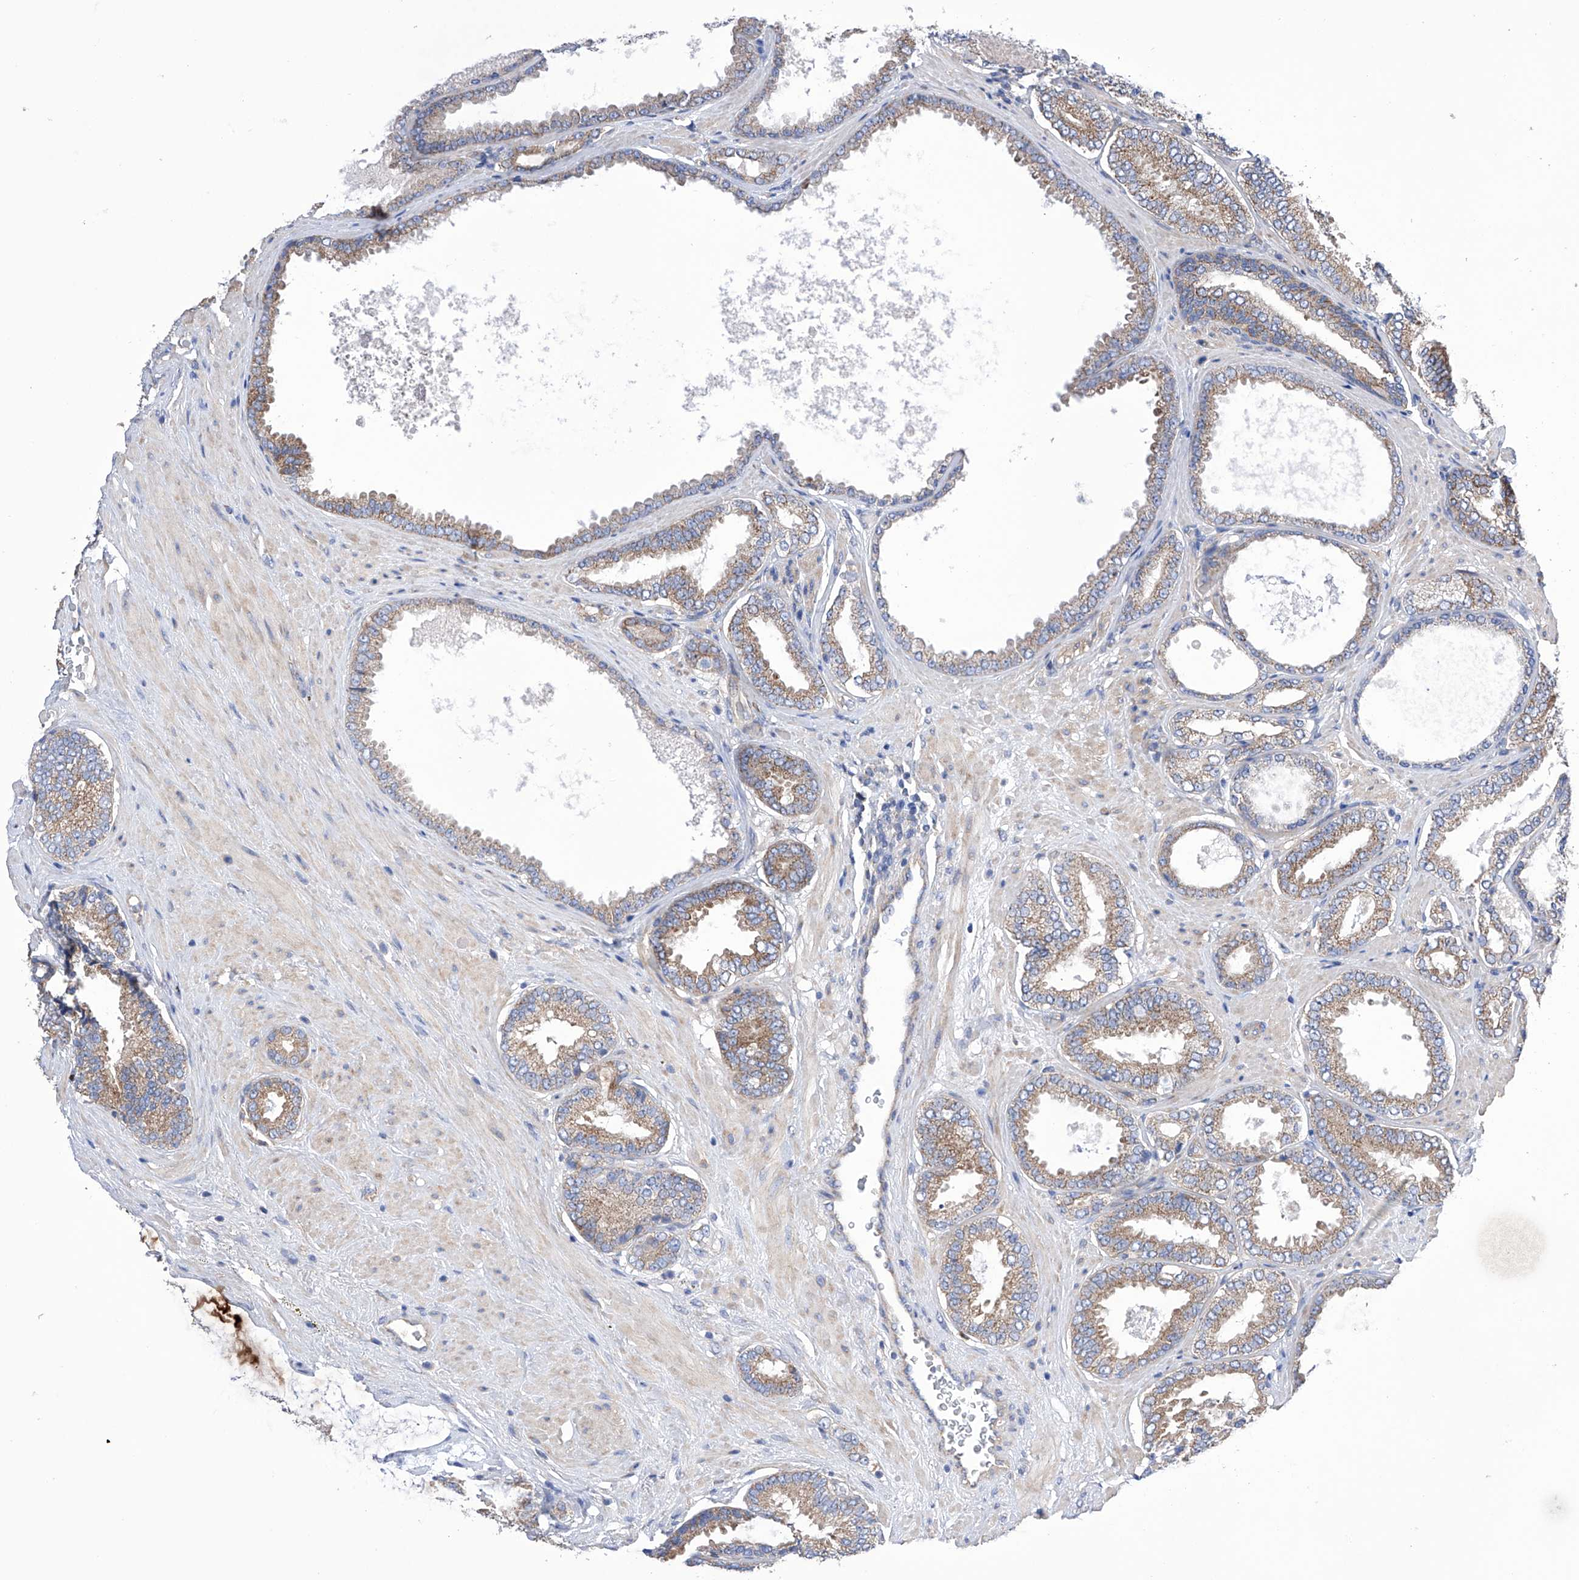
{"staining": {"intensity": "weak", "quantity": ">75%", "location": "cytoplasmic/membranous"}, "tissue": "prostate cancer", "cell_type": "Tumor cells", "image_type": "cancer", "snomed": [{"axis": "morphology", "description": "Adenocarcinoma, Low grade"}, {"axis": "topography", "description": "Prostate"}], "caption": "Immunohistochemistry (IHC) micrograph of human prostate cancer (low-grade adenocarcinoma) stained for a protein (brown), which shows low levels of weak cytoplasmic/membranous staining in about >75% of tumor cells.", "gene": "EFCAB2", "patient": {"sex": "male", "age": 71}}